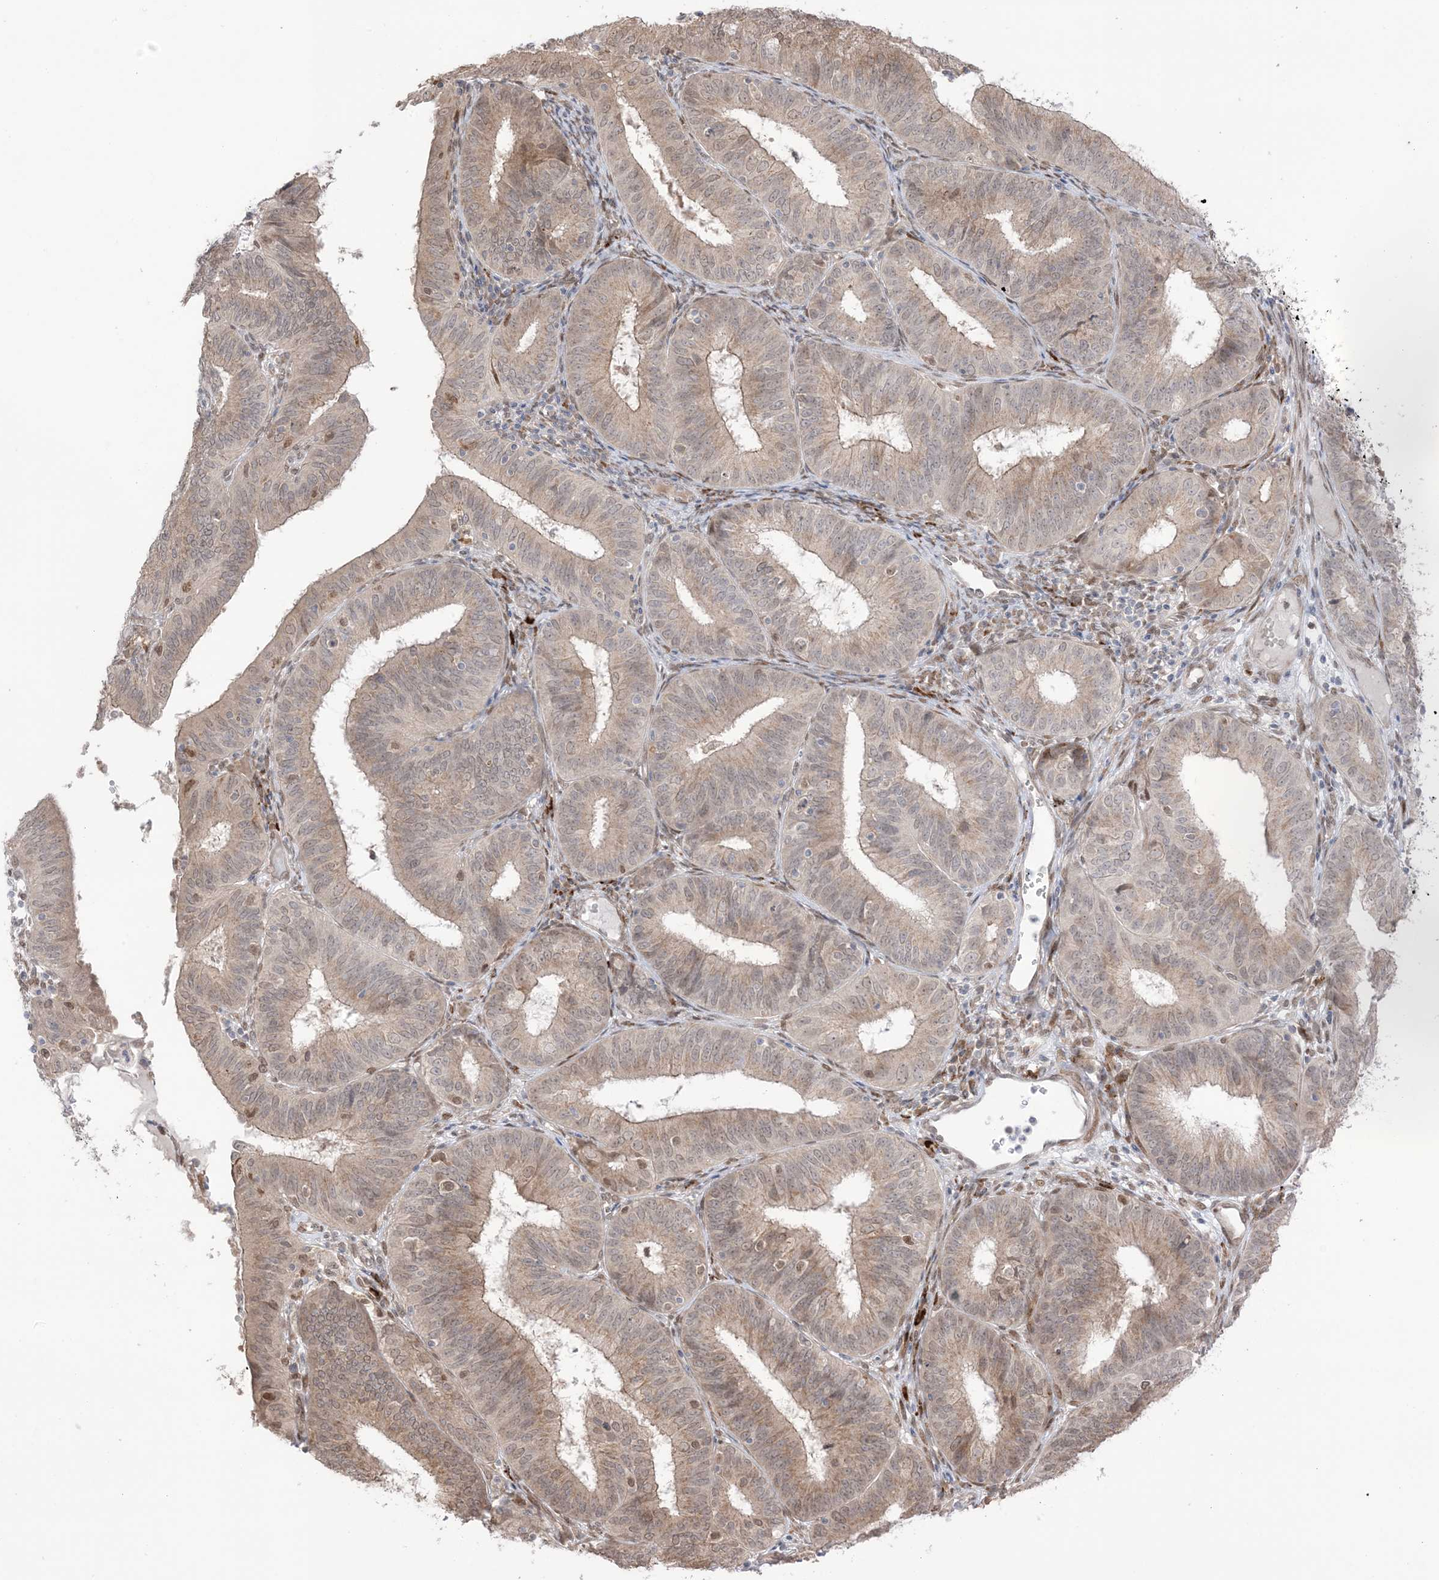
{"staining": {"intensity": "weak", "quantity": ">75%", "location": "cytoplasmic/membranous,nuclear"}, "tissue": "endometrial cancer", "cell_type": "Tumor cells", "image_type": "cancer", "snomed": [{"axis": "morphology", "description": "Adenocarcinoma, NOS"}, {"axis": "topography", "description": "Endometrium"}], "caption": "Adenocarcinoma (endometrial) stained with immunohistochemistry (IHC) displays weak cytoplasmic/membranous and nuclear positivity in about >75% of tumor cells. Using DAB (brown) and hematoxylin (blue) stains, captured at high magnification using brightfield microscopy.", "gene": "UBE2E2", "patient": {"sex": "female", "age": 51}}